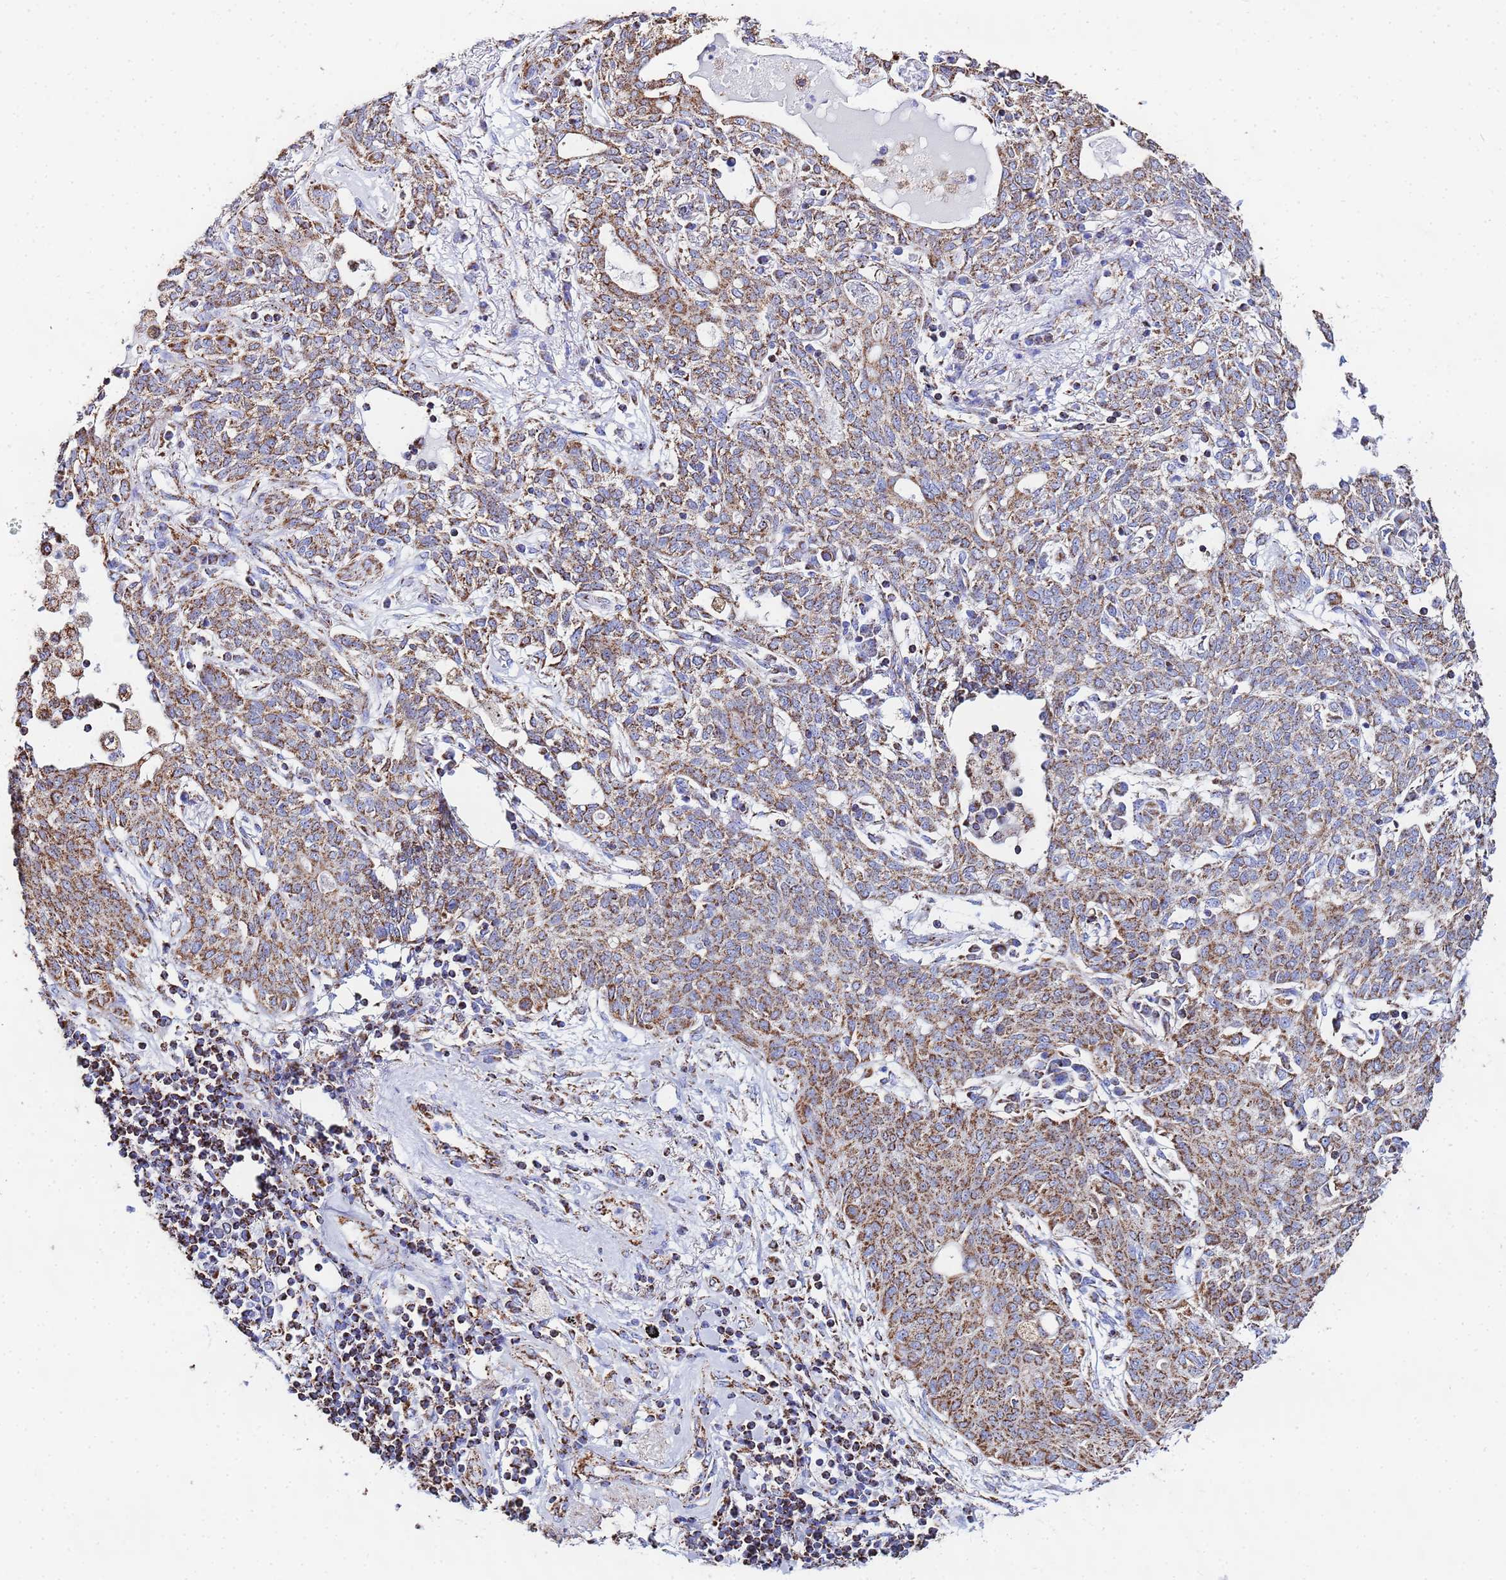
{"staining": {"intensity": "moderate", "quantity": ">75%", "location": "cytoplasmic/membranous"}, "tissue": "lung cancer", "cell_type": "Tumor cells", "image_type": "cancer", "snomed": [{"axis": "morphology", "description": "Squamous cell carcinoma, NOS"}, {"axis": "topography", "description": "Lung"}], "caption": "Immunohistochemical staining of human lung squamous cell carcinoma displays medium levels of moderate cytoplasmic/membranous protein expression in approximately >75% of tumor cells.", "gene": "GLUD1", "patient": {"sex": "female", "age": 70}}